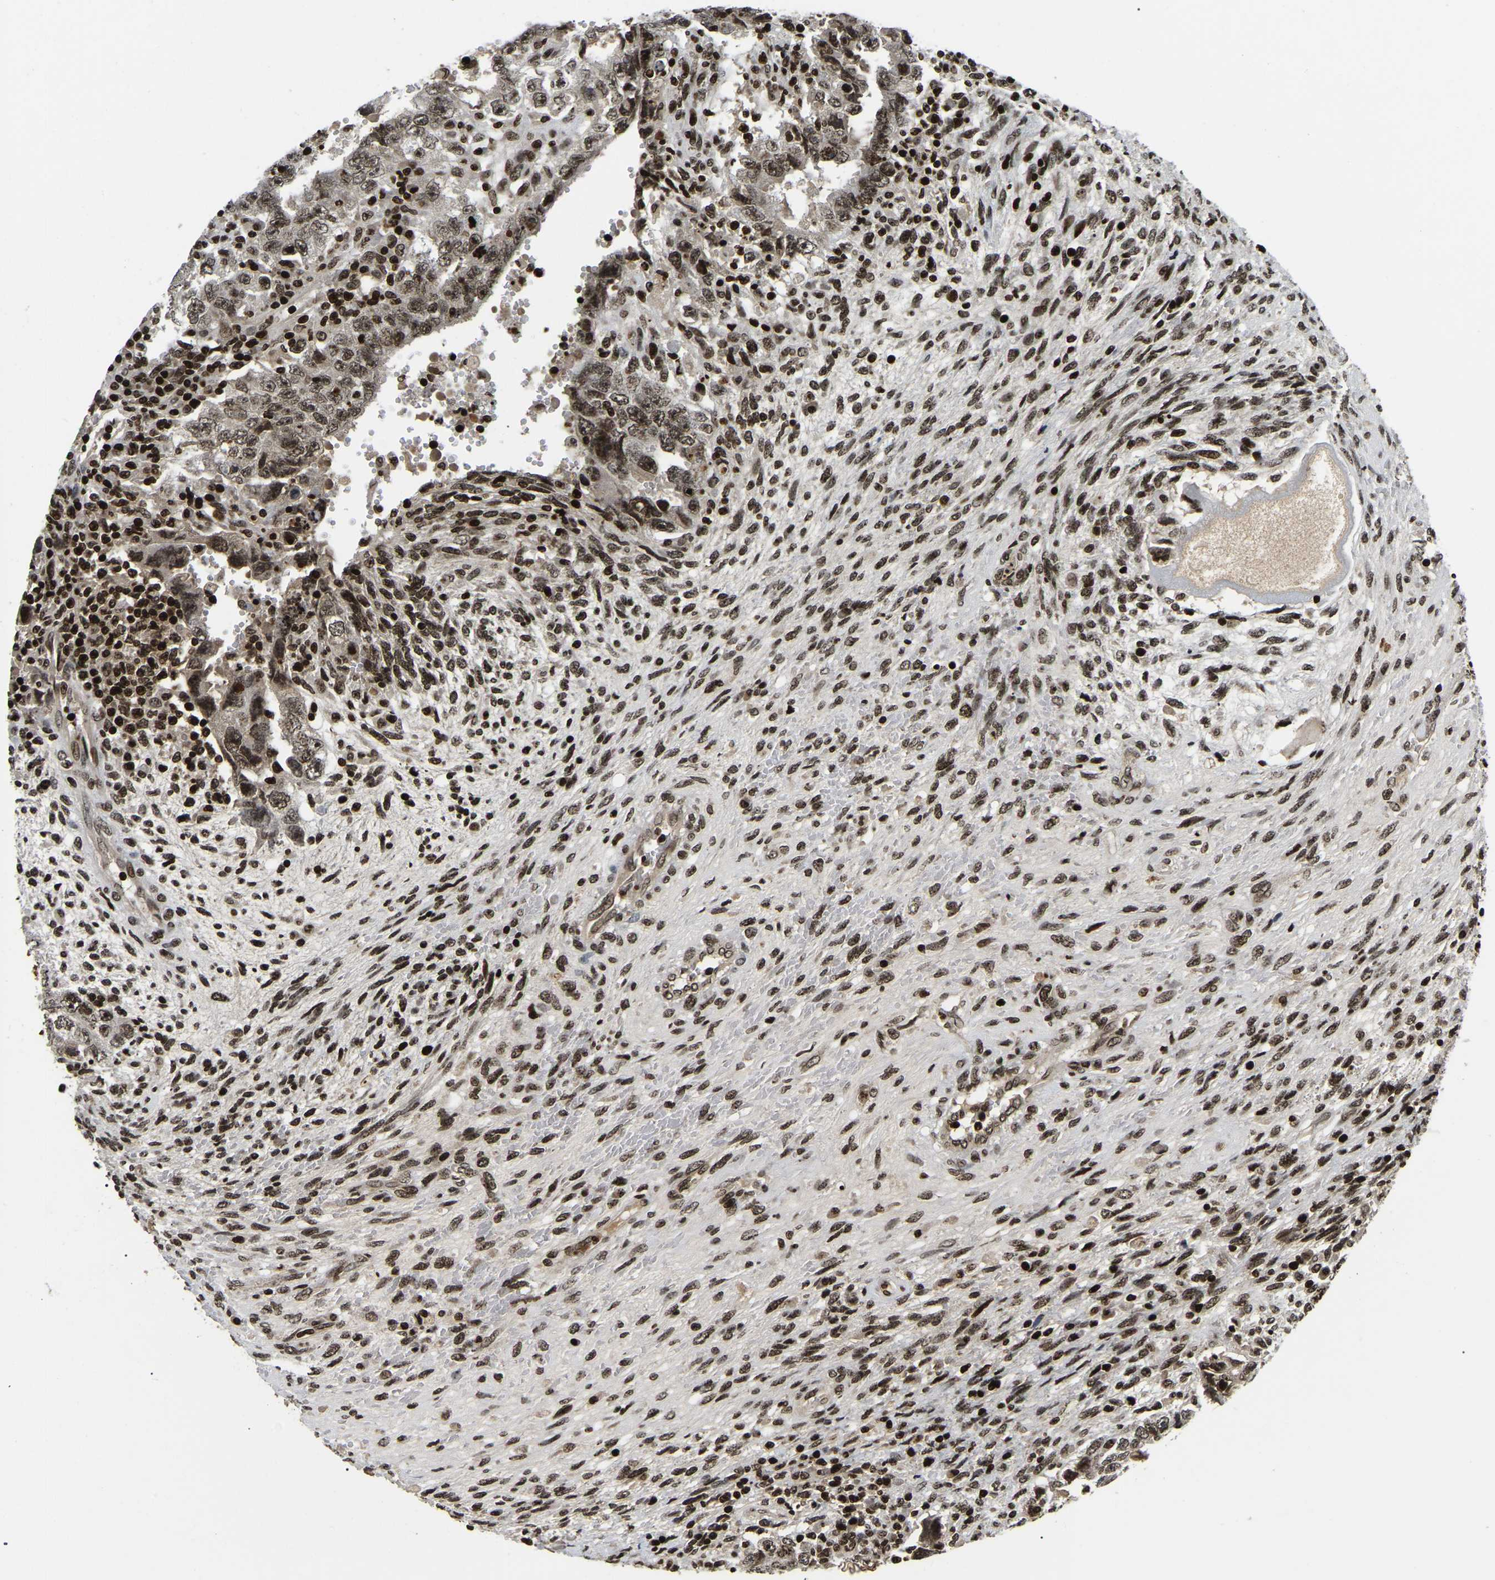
{"staining": {"intensity": "moderate", "quantity": ">75%", "location": "nuclear"}, "tissue": "testis cancer", "cell_type": "Tumor cells", "image_type": "cancer", "snomed": [{"axis": "morphology", "description": "Carcinoma, Embryonal, NOS"}, {"axis": "topography", "description": "Testis"}], "caption": "Testis embryonal carcinoma tissue exhibits moderate nuclear positivity in about >75% of tumor cells, visualized by immunohistochemistry.", "gene": "LRRC61", "patient": {"sex": "male", "age": 26}}